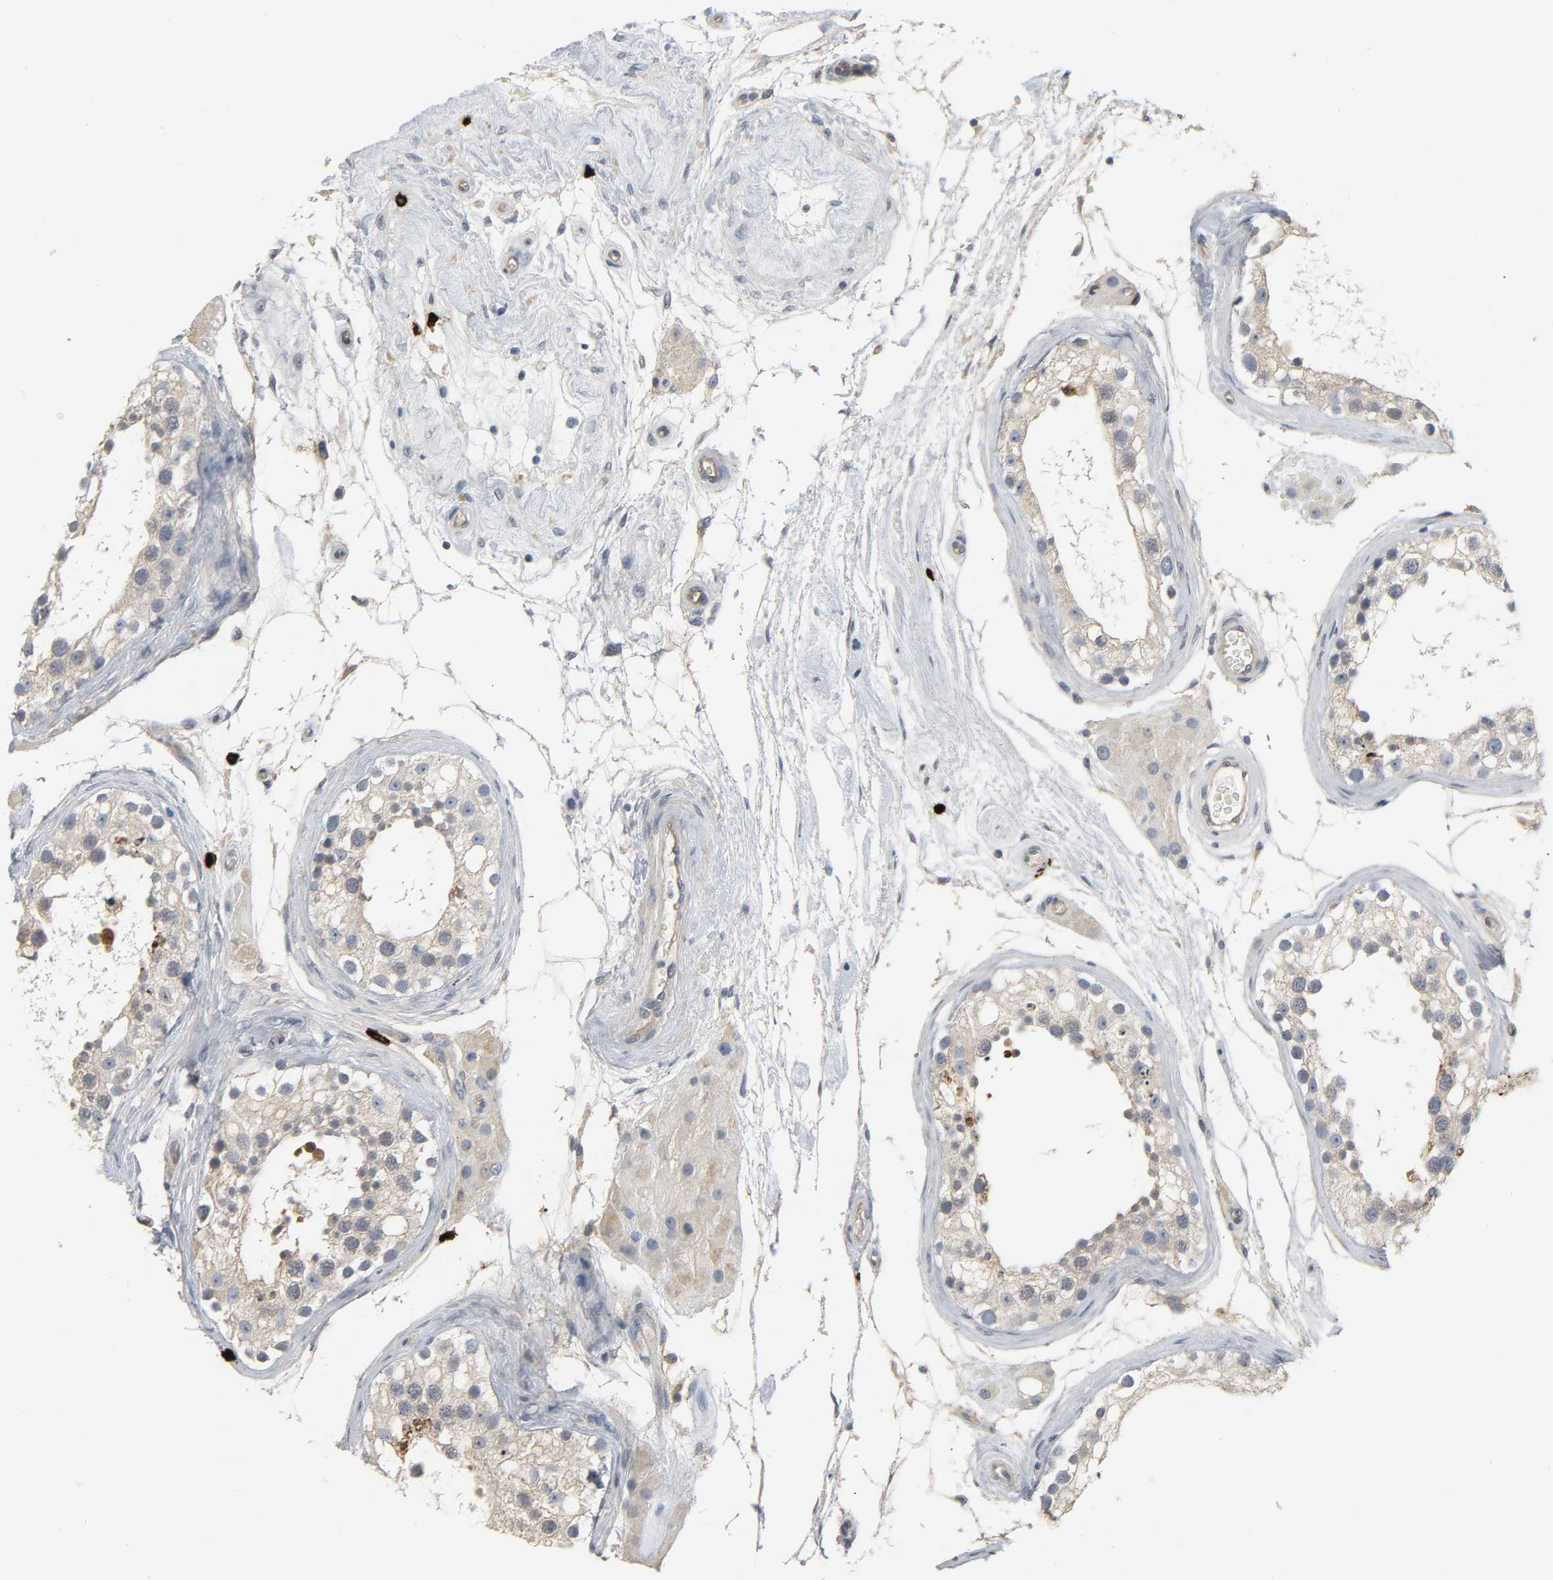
{"staining": {"intensity": "weak", "quantity": "25%-75%", "location": "cytoplasmic/membranous"}, "tissue": "testis", "cell_type": "Cells in seminiferous ducts", "image_type": "normal", "snomed": [{"axis": "morphology", "description": "Normal tissue, NOS"}, {"axis": "topography", "description": "Testis"}], "caption": "Immunohistochemical staining of normal human testis shows weak cytoplasmic/membranous protein staining in about 25%-75% of cells in seminiferous ducts.", "gene": "LIMCH1", "patient": {"sex": "male", "age": 68}}